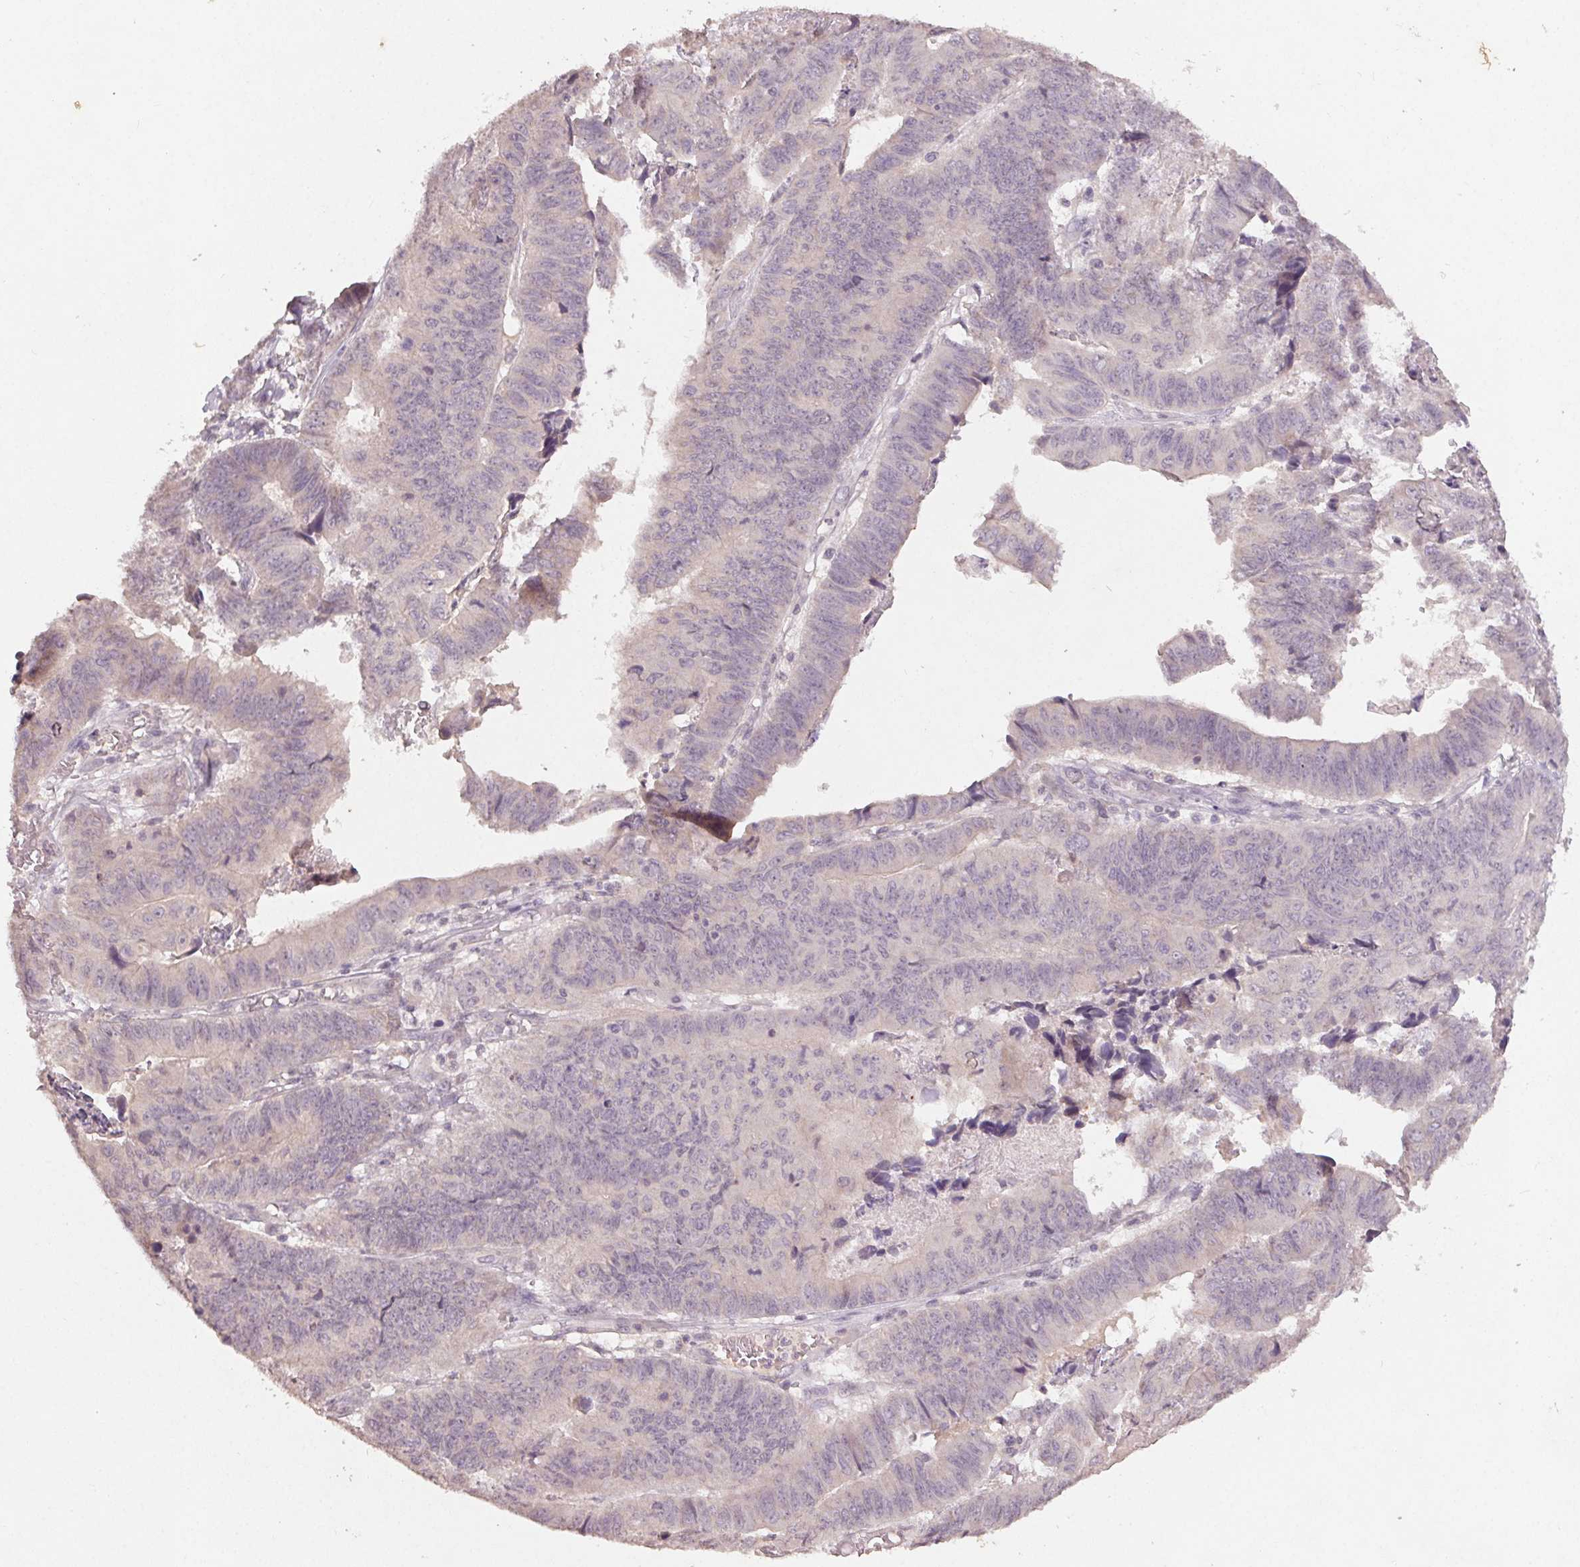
{"staining": {"intensity": "negative", "quantity": "none", "location": "none"}, "tissue": "stomach cancer", "cell_type": "Tumor cells", "image_type": "cancer", "snomed": [{"axis": "morphology", "description": "Adenocarcinoma, NOS"}, {"axis": "topography", "description": "Stomach, lower"}], "caption": "This is an IHC histopathology image of human stomach adenocarcinoma. There is no expression in tumor cells.", "gene": "KLRC3", "patient": {"sex": "male", "age": 77}}